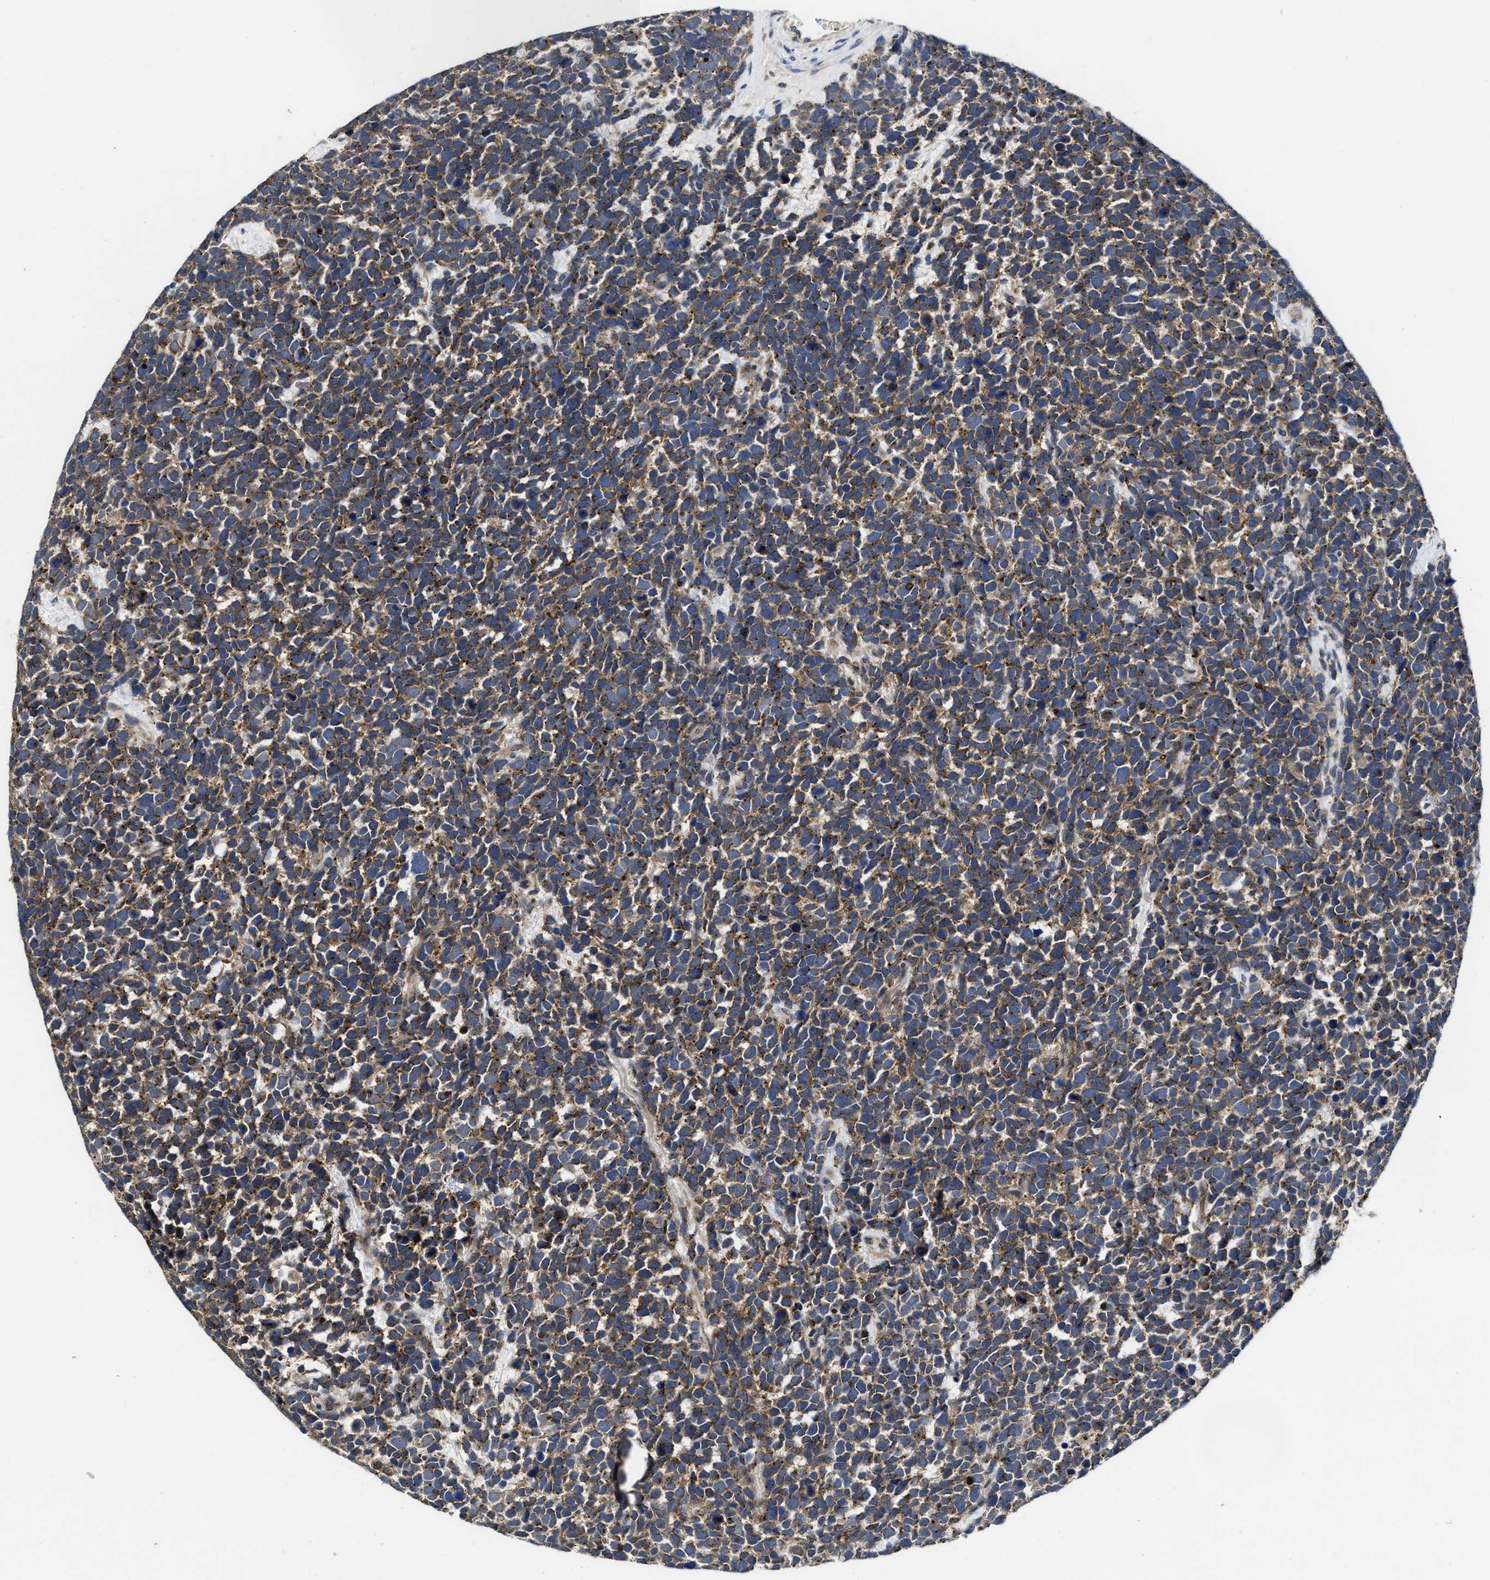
{"staining": {"intensity": "strong", "quantity": ">75%", "location": "cytoplasmic/membranous"}, "tissue": "urothelial cancer", "cell_type": "Tumor cells", "image_type": "cancer", "snomed": [{"axis": "morphology", "description": "Urothelial carcinoma, High grade"}, {"axis": "topography", "description": "Urinary bladder"}], "caption": "IHC of urothelial cancer demonstrates high levels of strong cytoplasmic/membranous staining in about >75% of tumor cells.", "gene": "PKD2", "patient": {"sex": "female", "age": 82}}